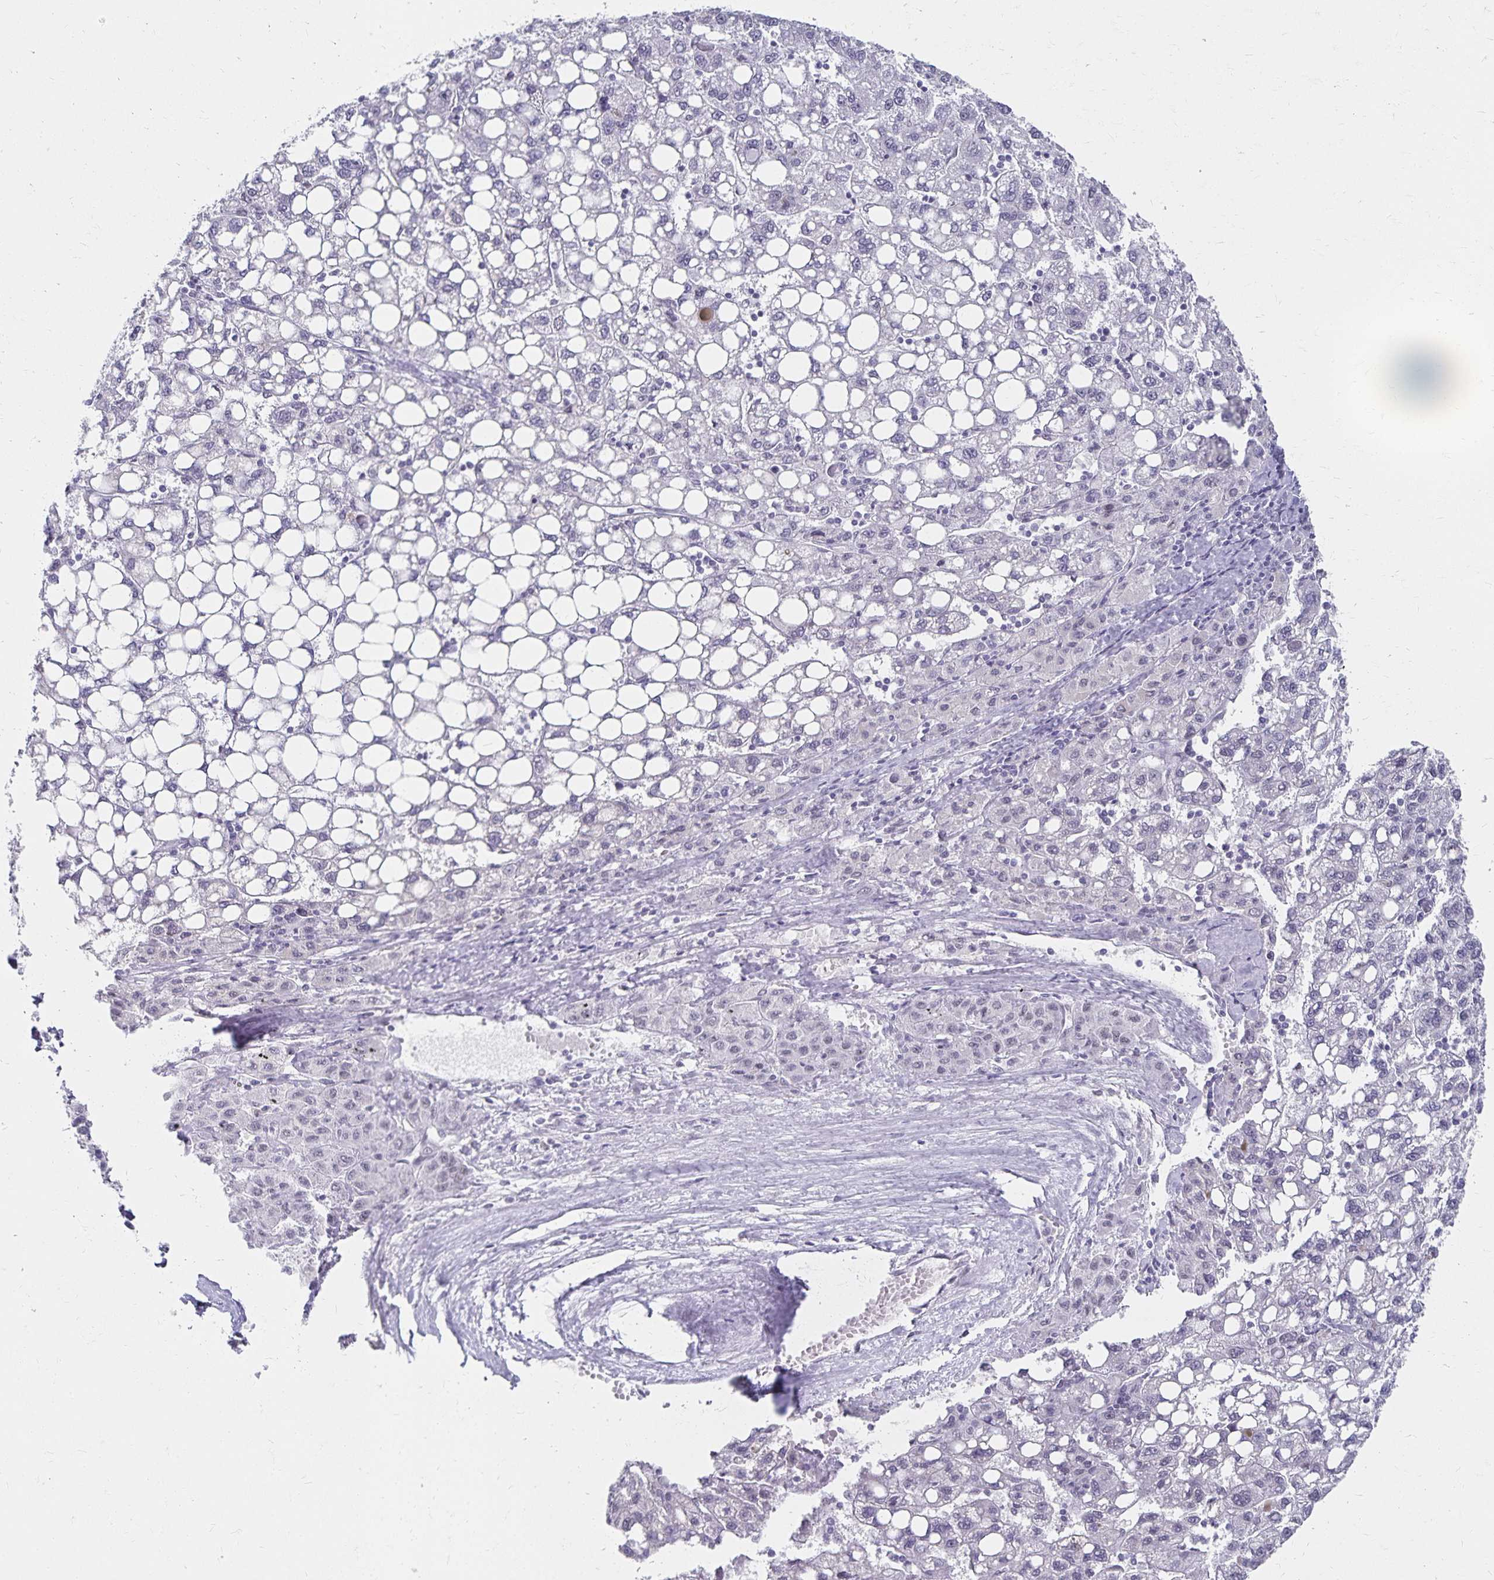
{"staining": {"intensity": "negative", "quantity": "none", "location": "none"}, "tissue": "liver cancer", "cell_type": "Tumor cells", "image_type": "cancer", "snomed": [{"axis": "morphology", "description": "Carcinoma, Hepatocellular, NOS"}, {"axis": "topography", "description": "Liver"}], "caption": "High power microscopy image of an immunohistochemistry (IHC) photomicrograph of liver cancer, revealing no significant expression in tumor cells.", "gene": "C20orf85", "patient": {"sex": "female", "age": 82}}